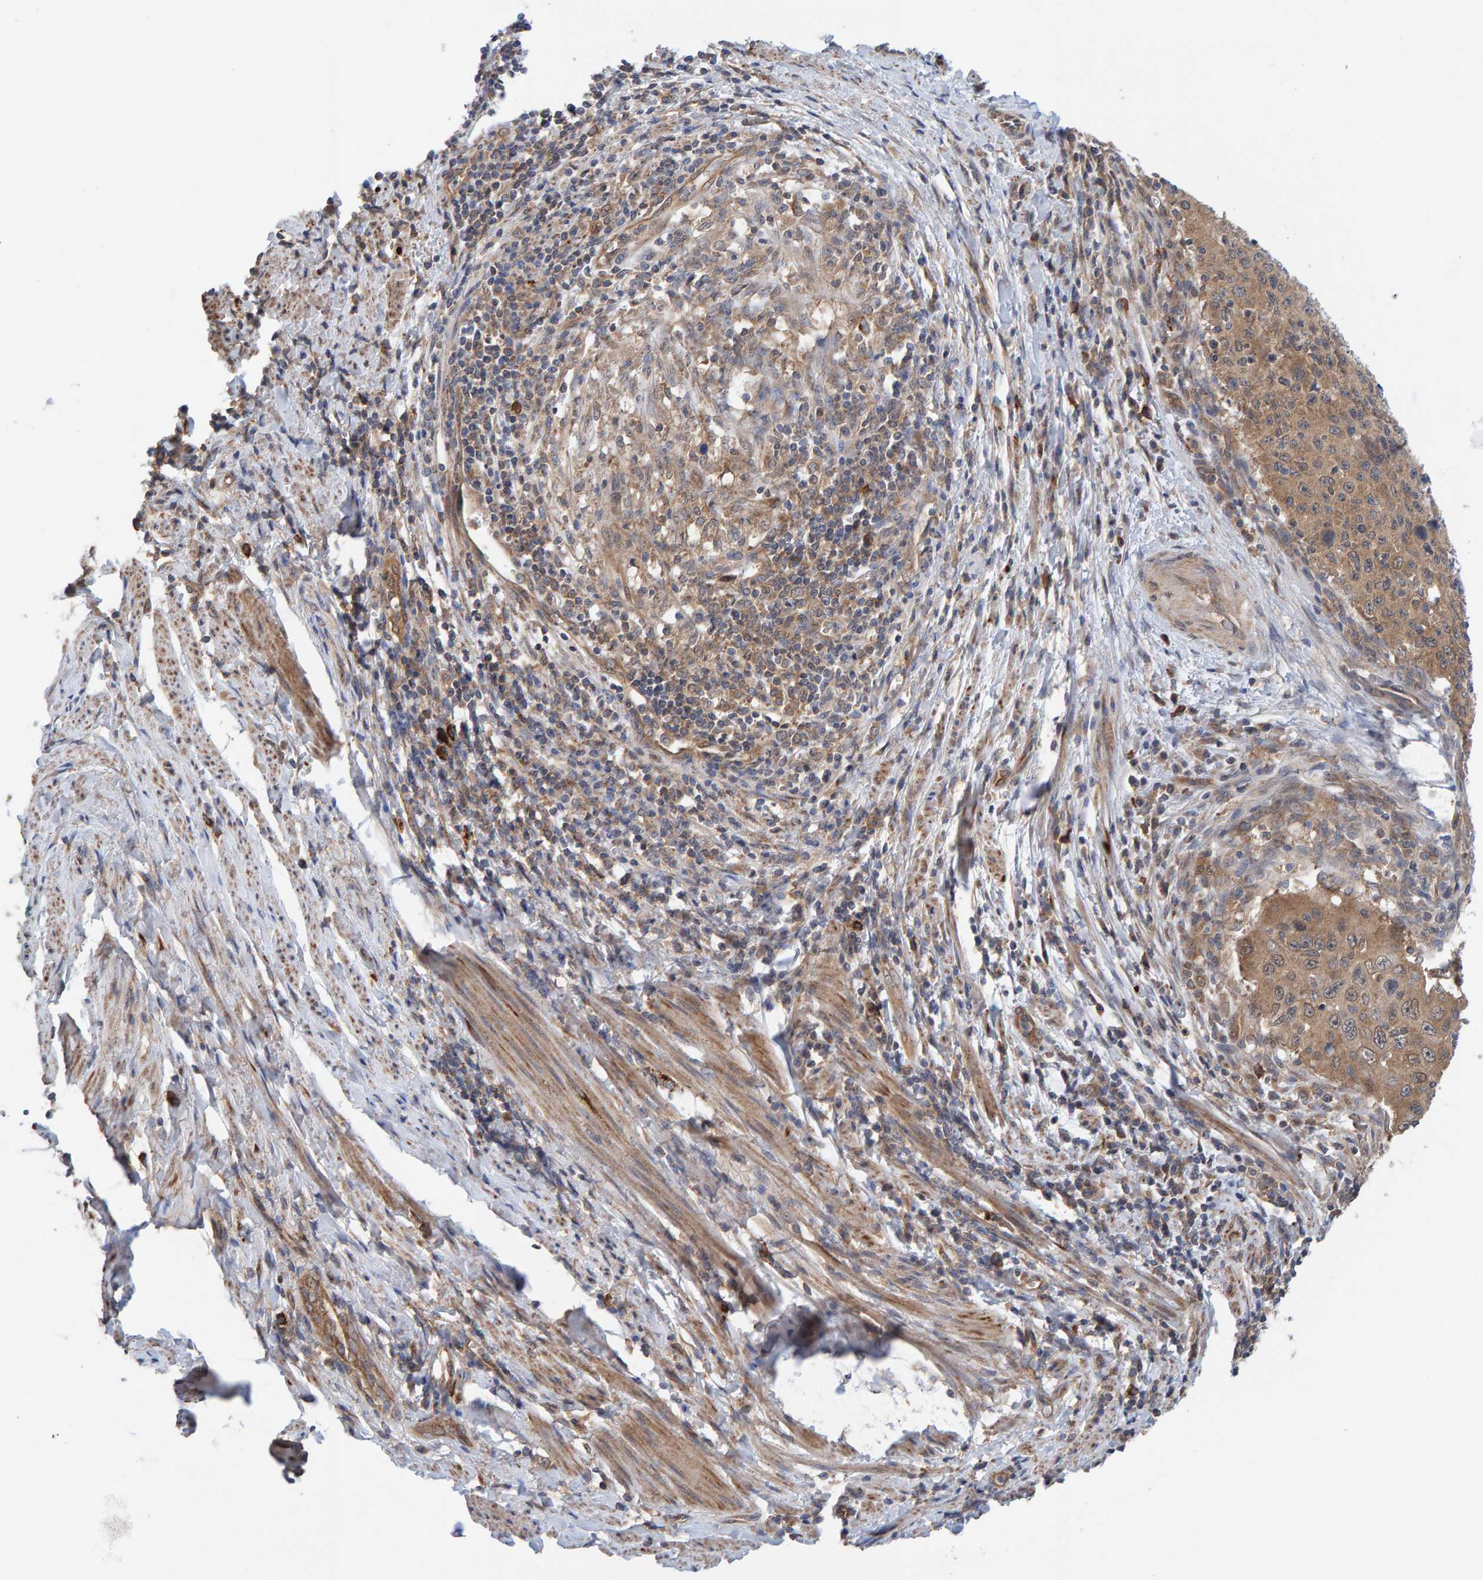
{"staining": {"intensity": "moderate", "quantity": ">75%", "location": "cytoplasmic/membranous"}, "tissue": "cervical cancer", "cell_type": "Tumor cells", "image_type": "cancer", "snomed": [{"axis": "morphology", "description": "Squamous cell carcinoma, NOS"}, {"axis": "topography", "description": "Cervix"}], "caption": "Human cervical cancer stained with a brown dye shows moderate cytoplasmic/membranous positive expression in about >75% of tumor cells.", "gene": "LRSAM1", "patient": {"sex": "female", "age": 53}}